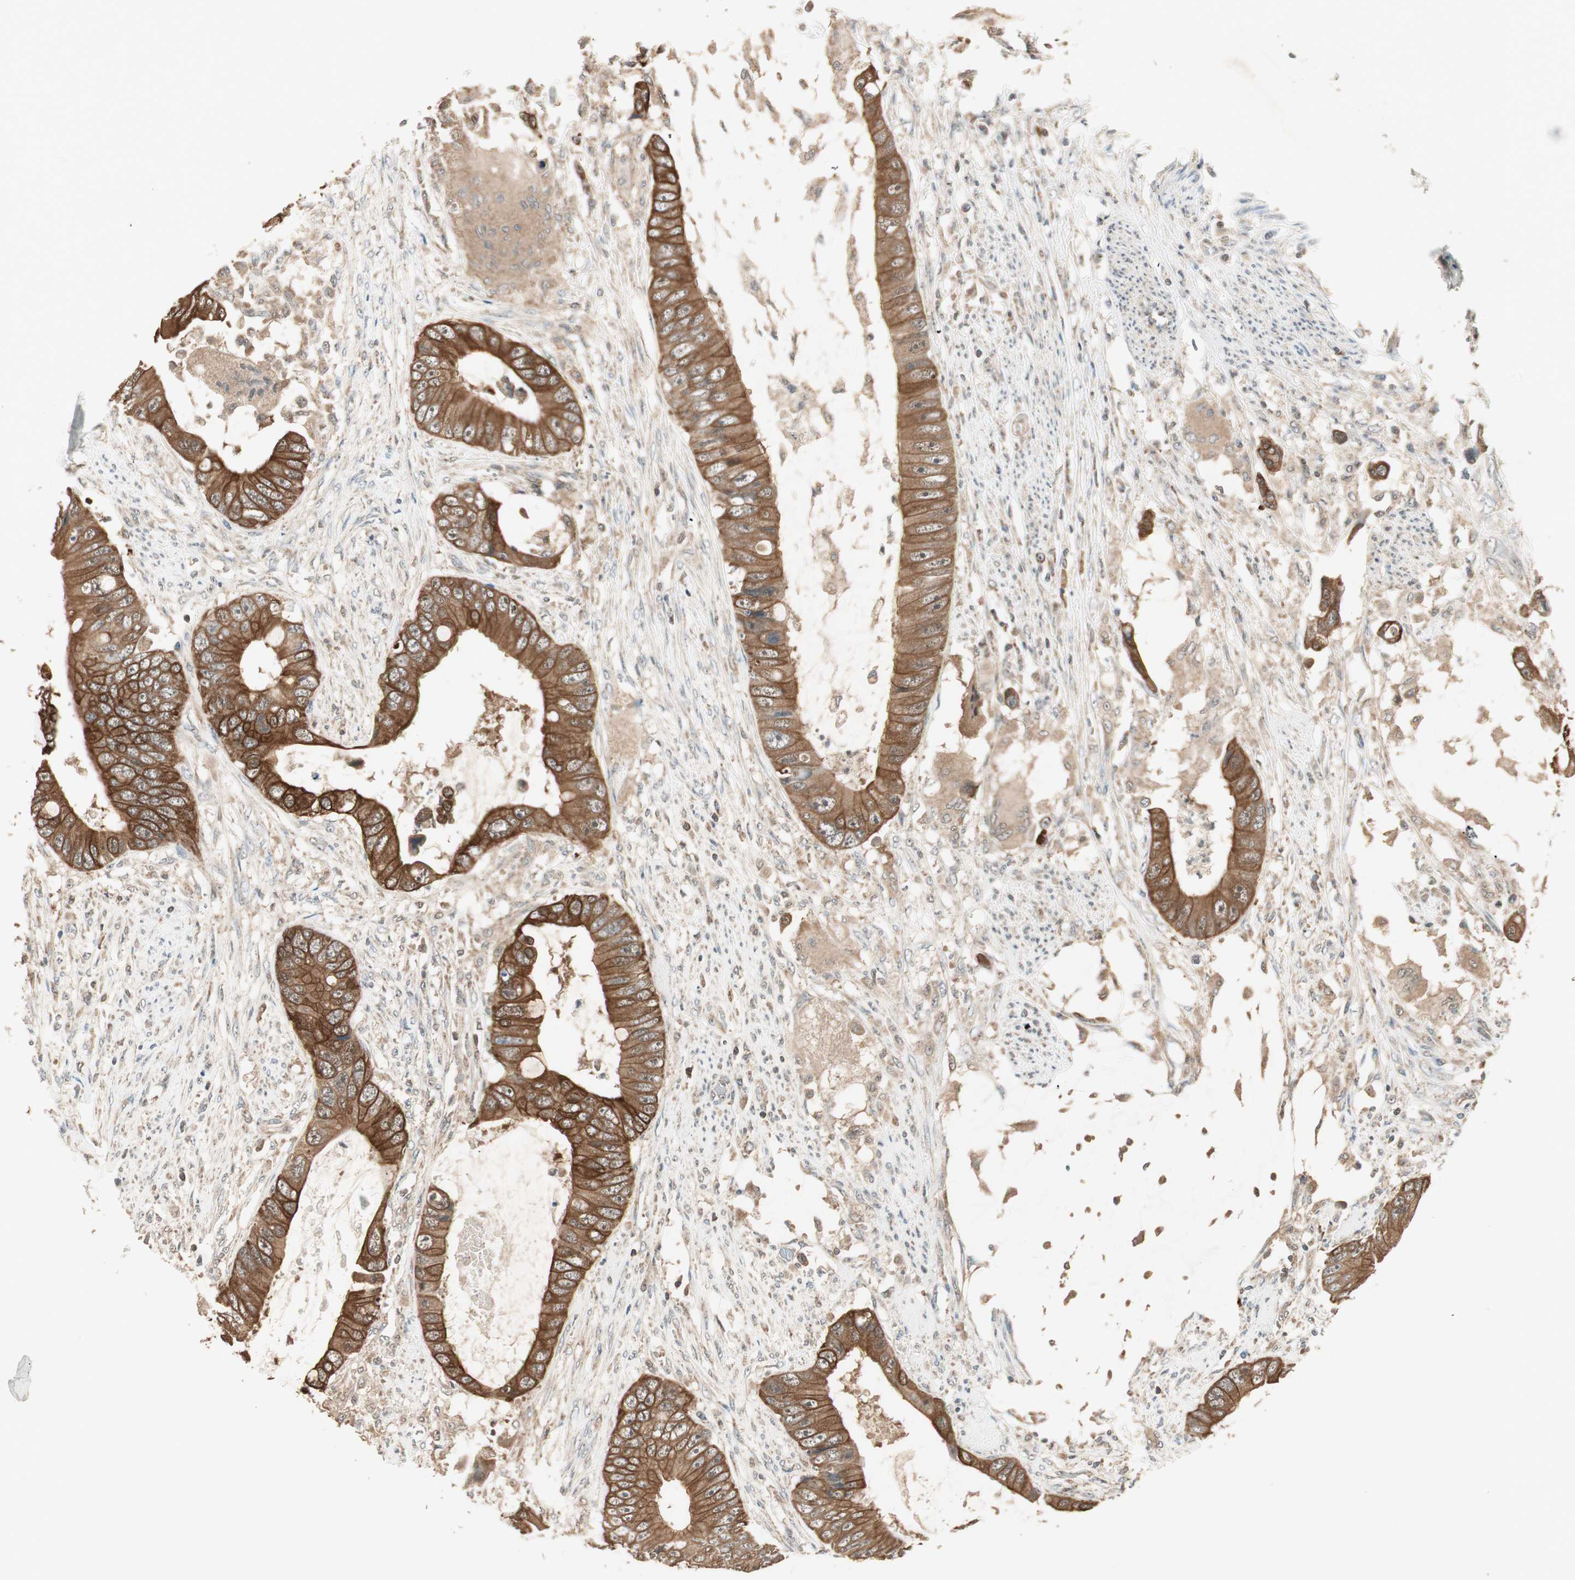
{"staining": {"intensity": "strong", "quantity": ">75%", "location": "cytoplasmic/membranous"}, "tissue": "colorectal cancer", "cell_type": "Tumor cells", "image_type": "cancer", "snomed": [{"axis": "morphology", "description": "Adenocarcinoma, NOS"}, {"axis": "topography", "description": "Rectum"}], "caption": "Approximately >75% of tumor cells in human colorectal cancer (adenocarcinoma) show strong cytoplasmic/membranous protein staining as visualized by brown immunohistochemical staining.", "gene": "TRIM21", "patient": {"sex": "female", "age": 77}}